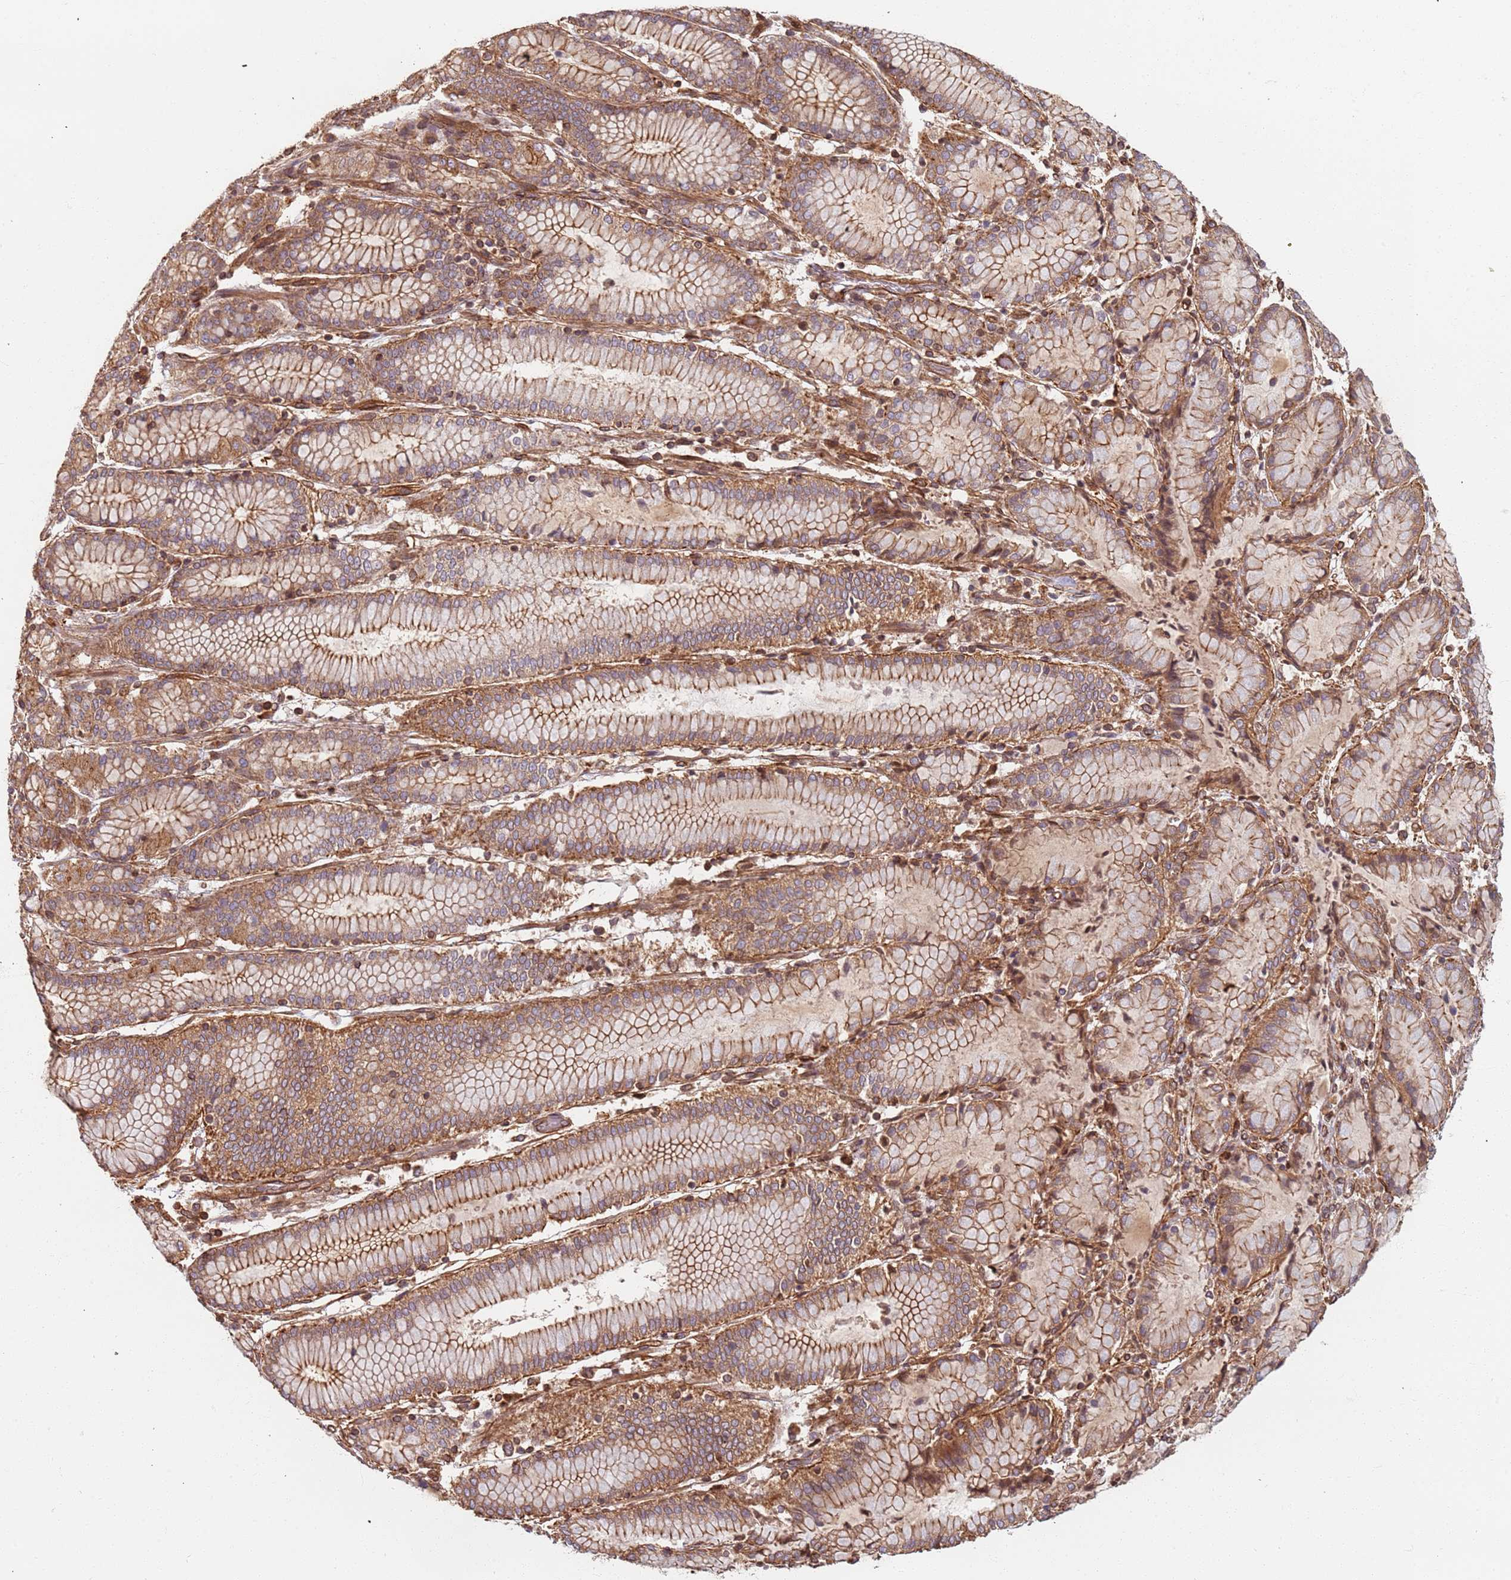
{"staining": {"intensity": "moderate", "quantity": ">75%", "location": "cytoplasmic/membranous"}, "tissue": "stomach cancer", "cell_type": "Tumor cells", "image_type": "cancer", "snomed": [{"axis": "morphology", "description": "Adenocarcinoma, NOS"}, {"axis": "topography", "description": "Stomach"}], "caption": "Stomach cancer (adenocarcinoma) stained with a brown dye reveals moderate cytoplasmic/membranous positive staining in about >75% of tumor cells.", "gene": "SDCCAG8", "patient": {"sex": "male", "age": 48}}